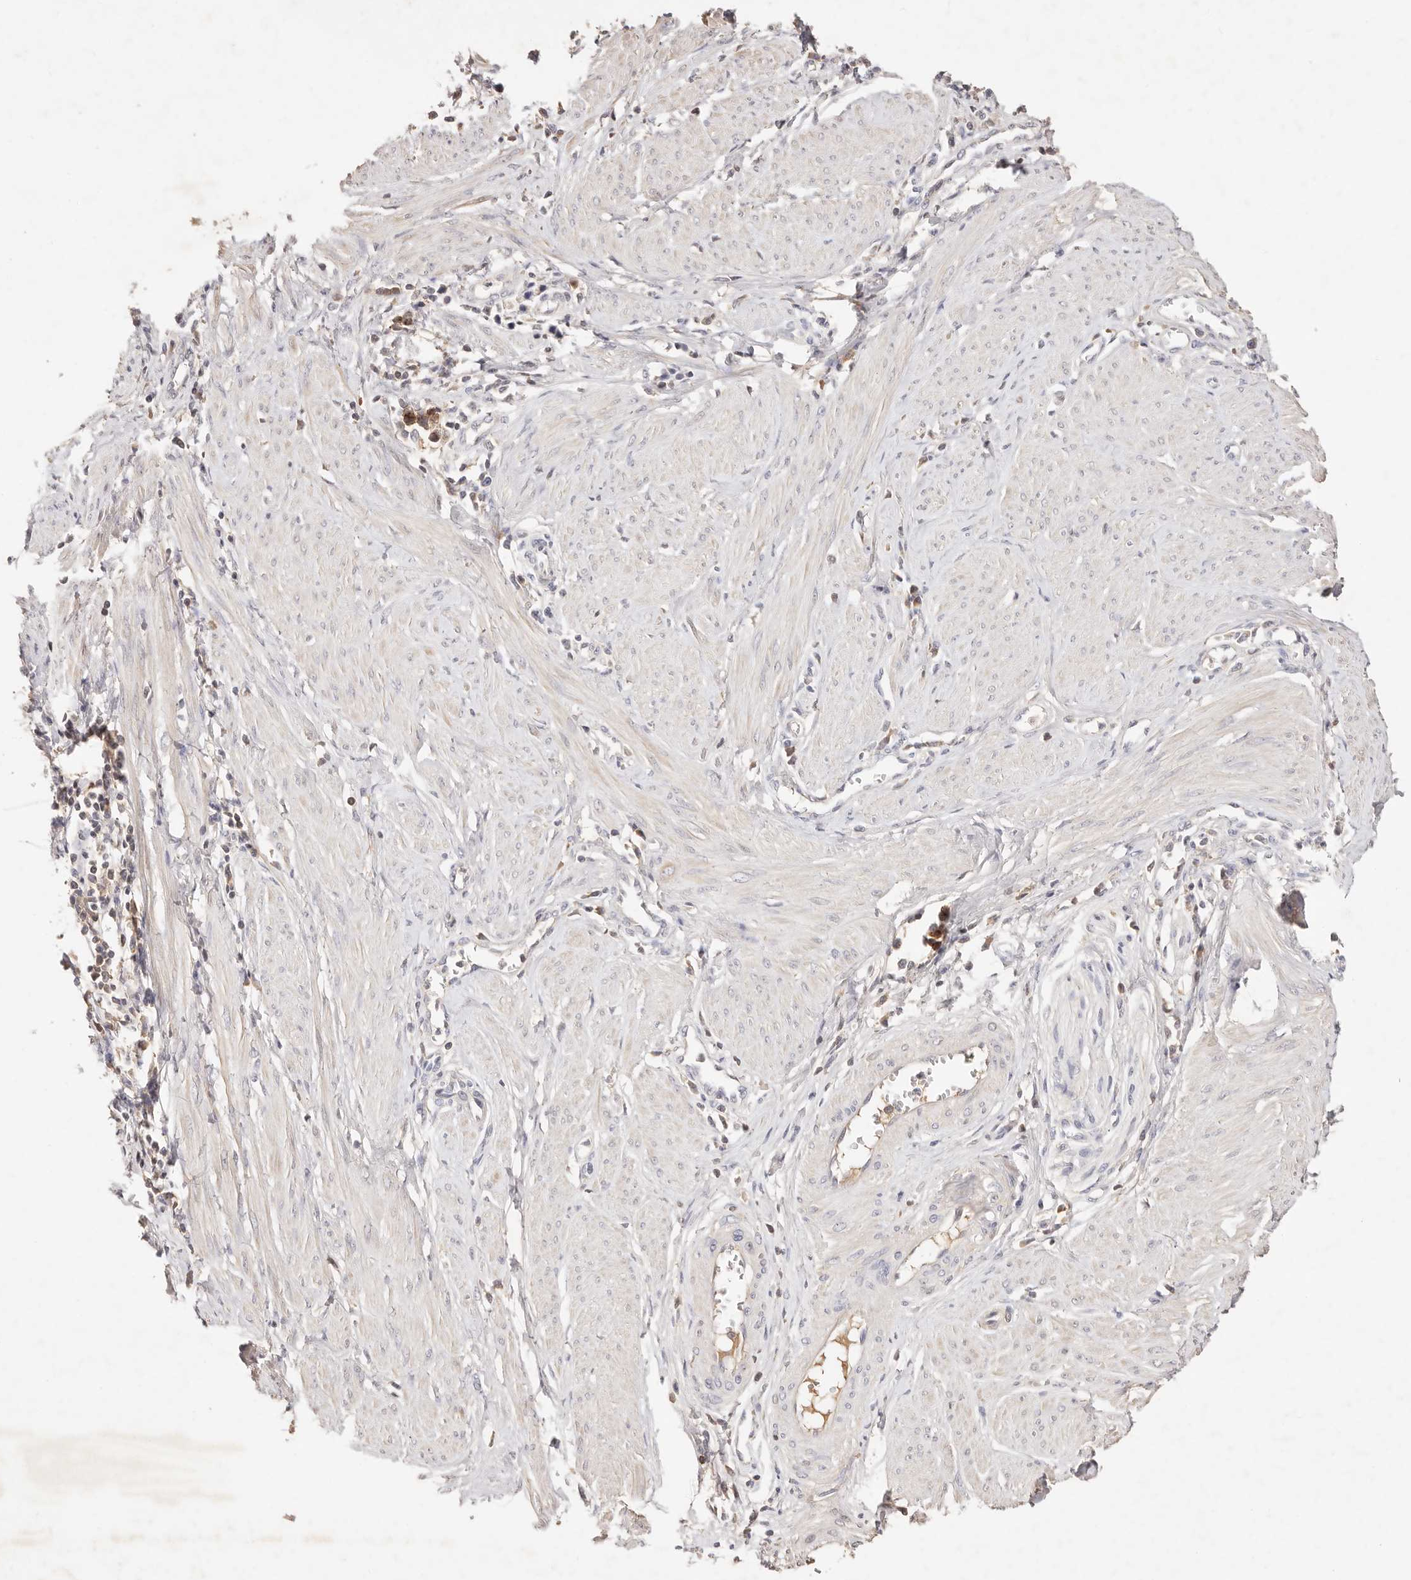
{"staining": {"intensity": "moderate", "quantity": ">75%", "location": "cytoplasmic/membranous"}, "tissue": "cervical cancer", "cell_type": "Tumor cells", "image_type": "cancer", "snomed": [{"axis": "morphology", "description": "Normal tissue, NOS"}, {"axis": "morphology", "description": "Squamous cell carcinoma, NOS"}, {"axis": "topography", "description": "Cervix"}], "caption": "Cervical cancer (squamous cell carcinoma) stained for a protein (brown) demonstrates moderate cytoplasmic/membranous positive staining in approximately >75% of tumor cells.", "gene": "CXADR", "patient": {"sex": "female", "age": 35}}